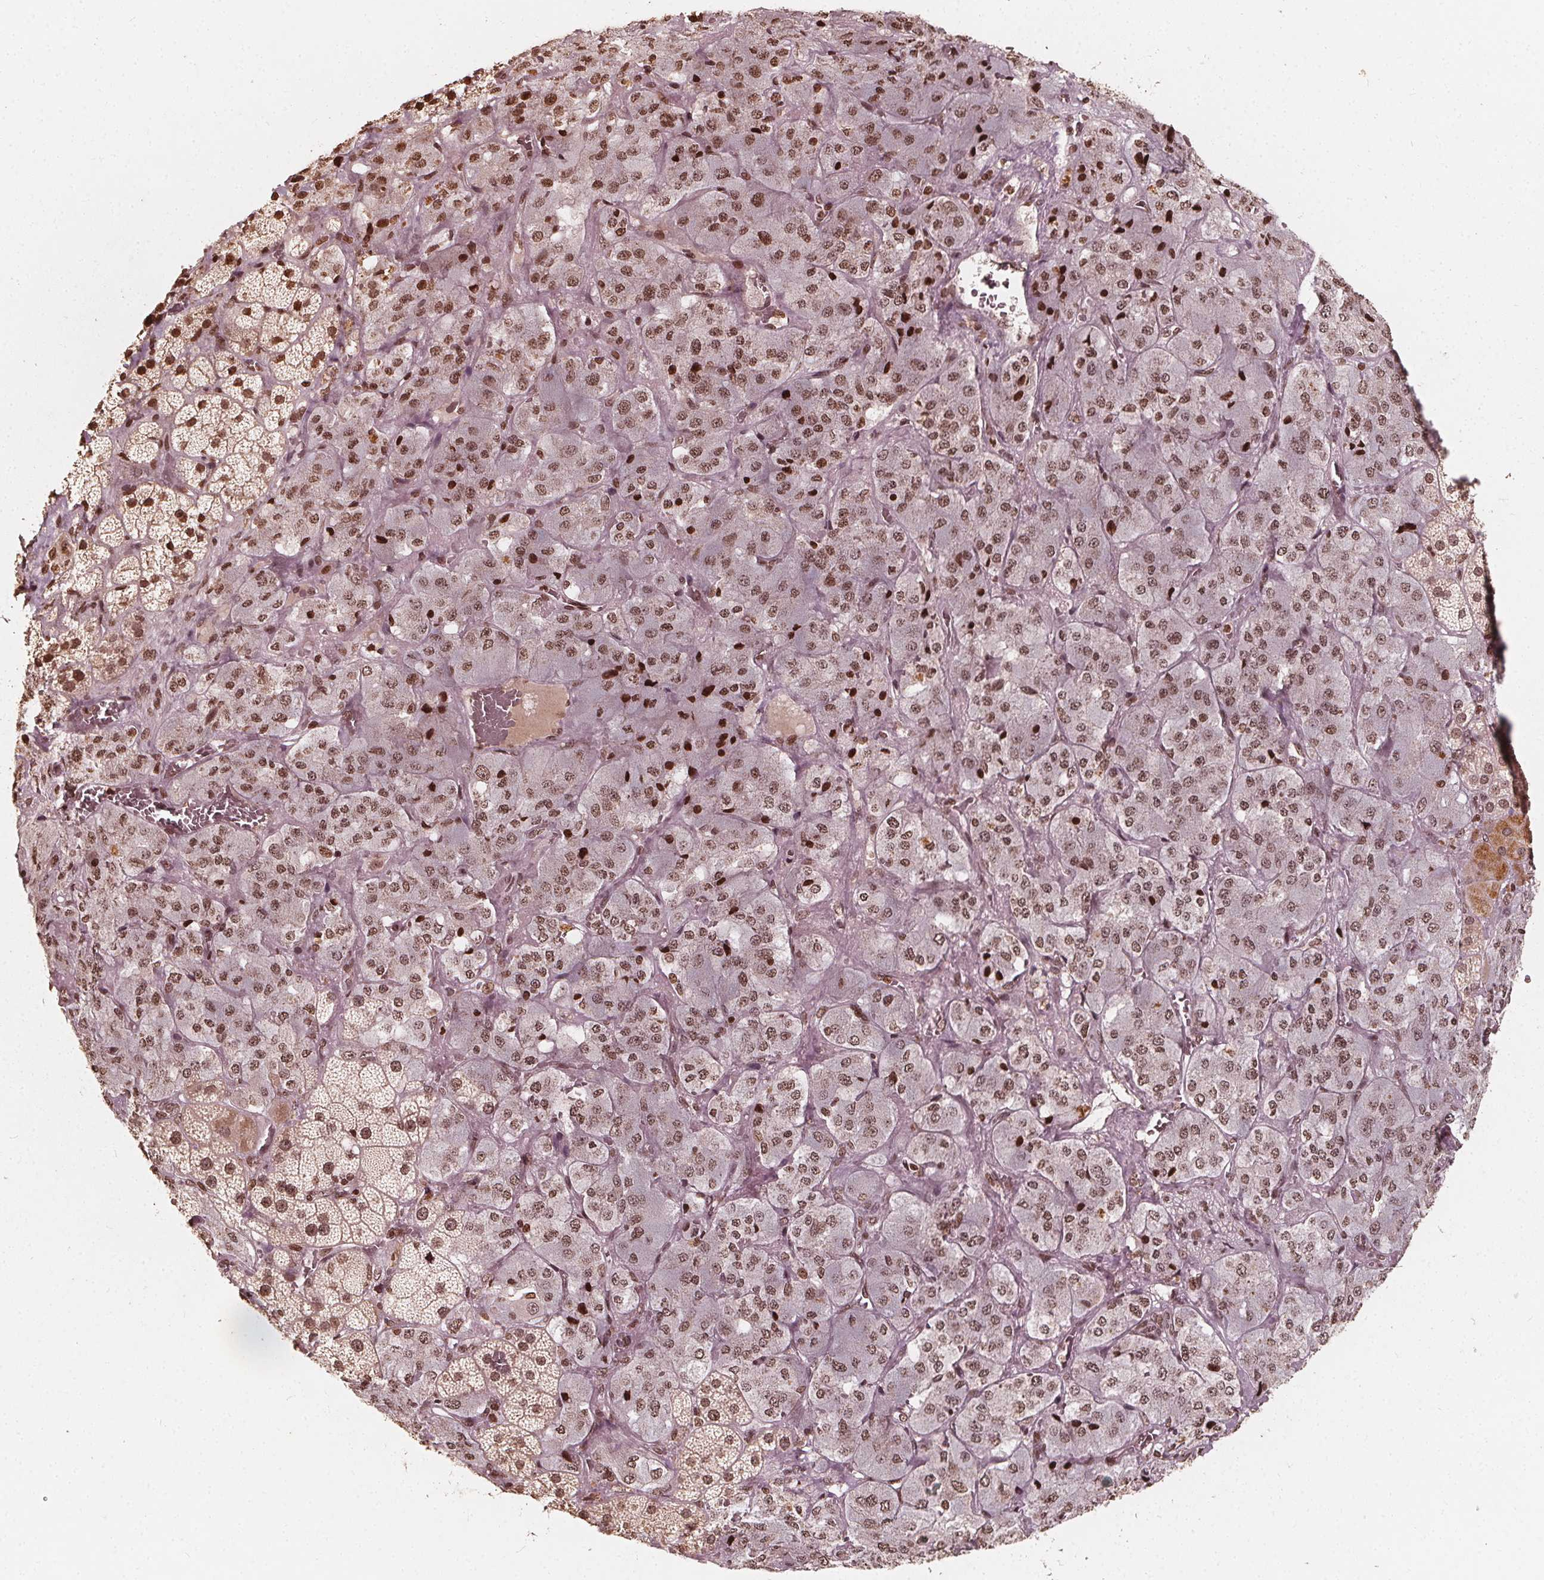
{"staining": {"intensity": "moderate", "quantity": ">75%", "location": "nuclear"}, "tissue": "adrenal gland", "cell_type": "Glandular cells", "image_type": "normal", "snomed": [{"axis": "morphology", "description": "Normal tissue, NOS"}, {"axis": "topography", "description": "Adrenal gland"}], "caption": "This is a histology image of IHC staining of unremarkable adrenal gland, which shows moderate staining in the nuclear of glandular cells.", "gene": "H3C14", "patient": {"sex": "male", "age": 57}}